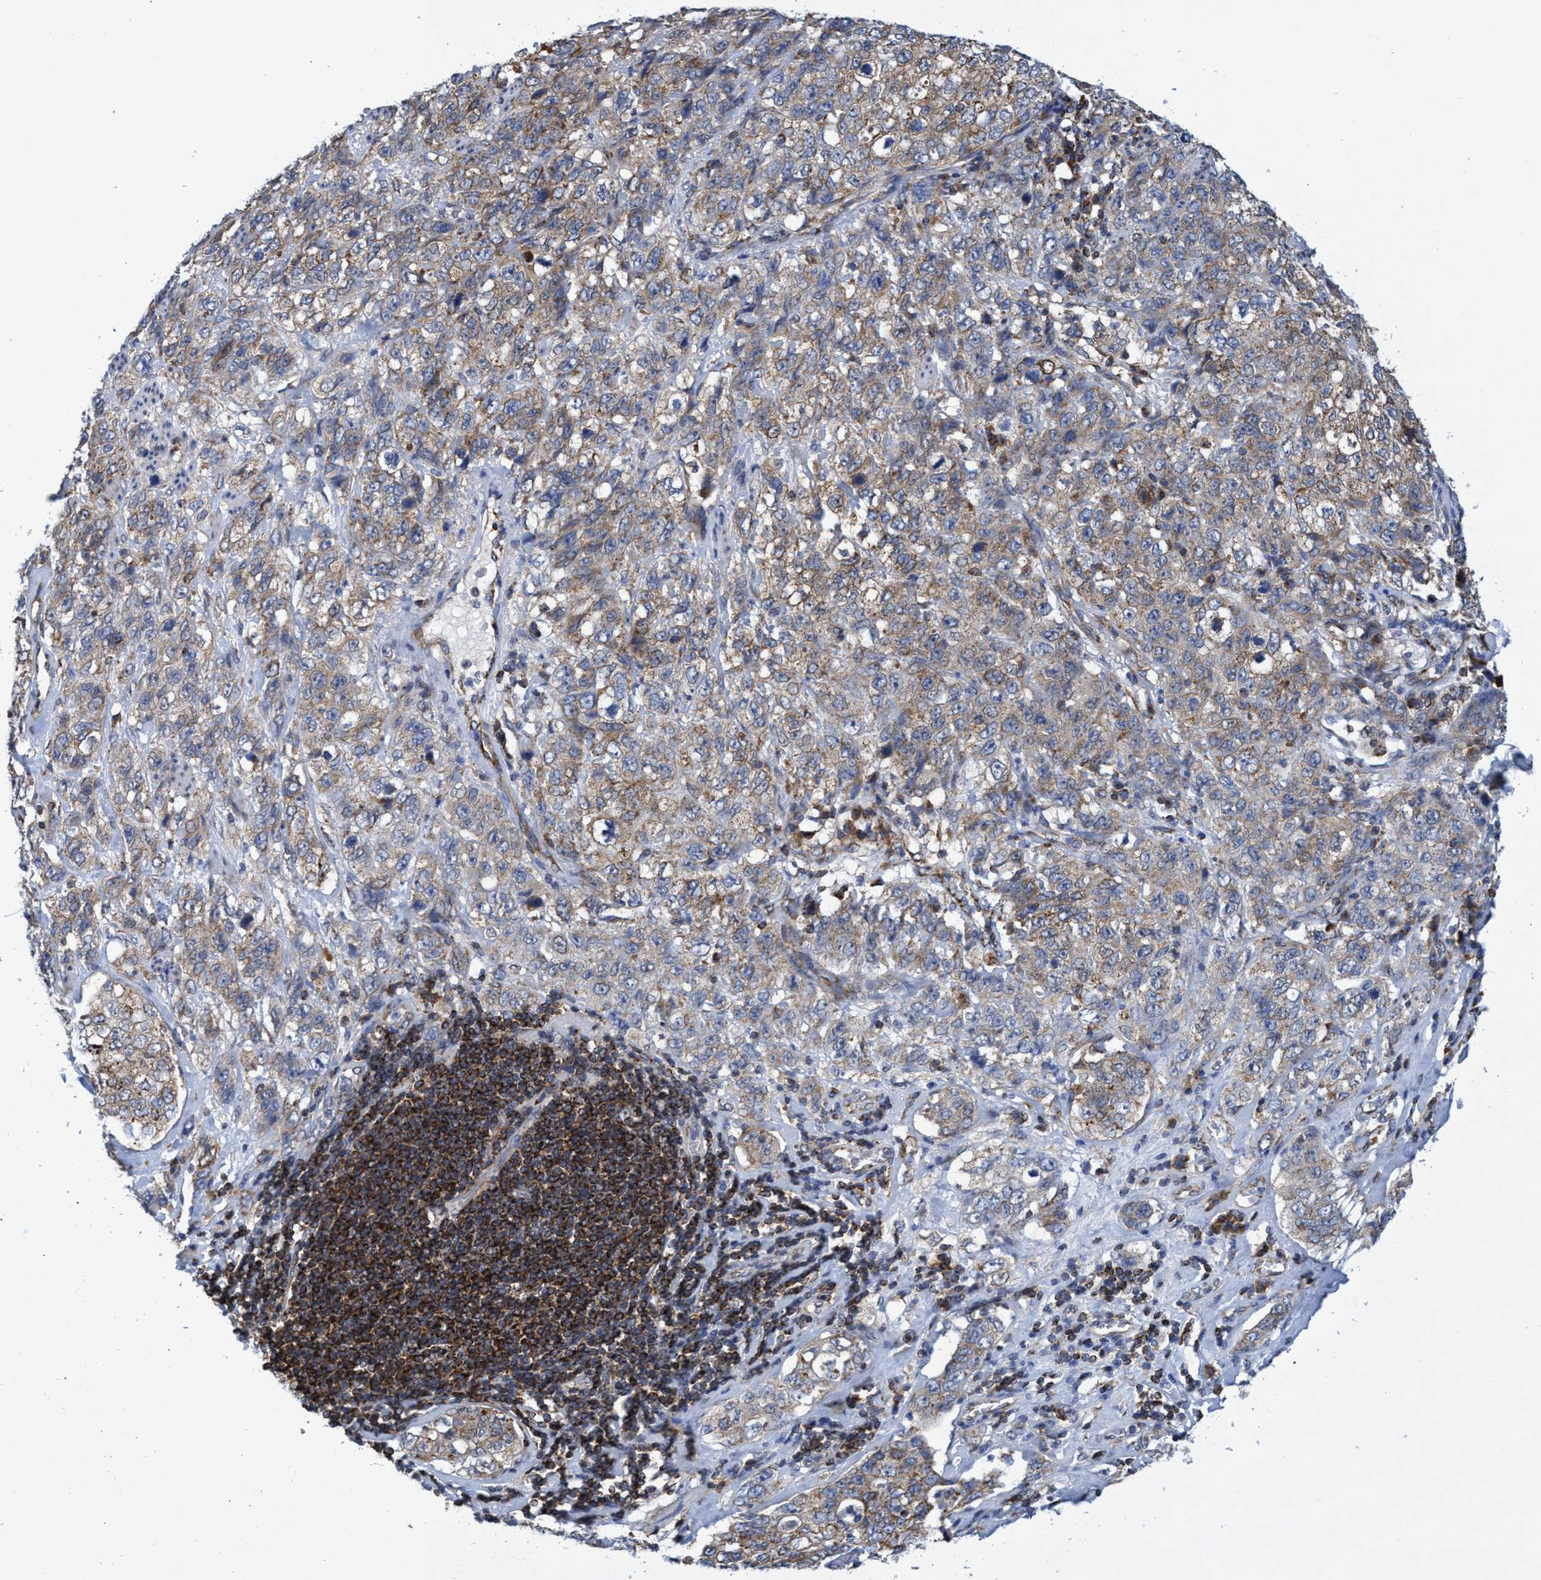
{"staining": {"intensity": "weak", "quantity": ">75%", "location": "cytoplasmic/membranous"}, "tissue": "stomach cancer", "cell_type": "Tumor cells", "image_type": "cancer", "snomed": [{"axis": "morphology", "description": "Adenocarcinoma, NOS"}, {"axis": "topography", "description": "Stomach"}], "caption": "Stomach cancer (adenocarcinoma) stained with DAB IHC displays low levels of weak cytoplasmic/membranous expression in approximately >75% of tumor cells. The staining is performed using DAB (3,3'-diaminobenzidine) brown chromogen to label protein expression. The nuclei are counter-stained blue using hematoxylin.", "gene": "CRYZ", "patient": {"sex": "male", "age": 48}}